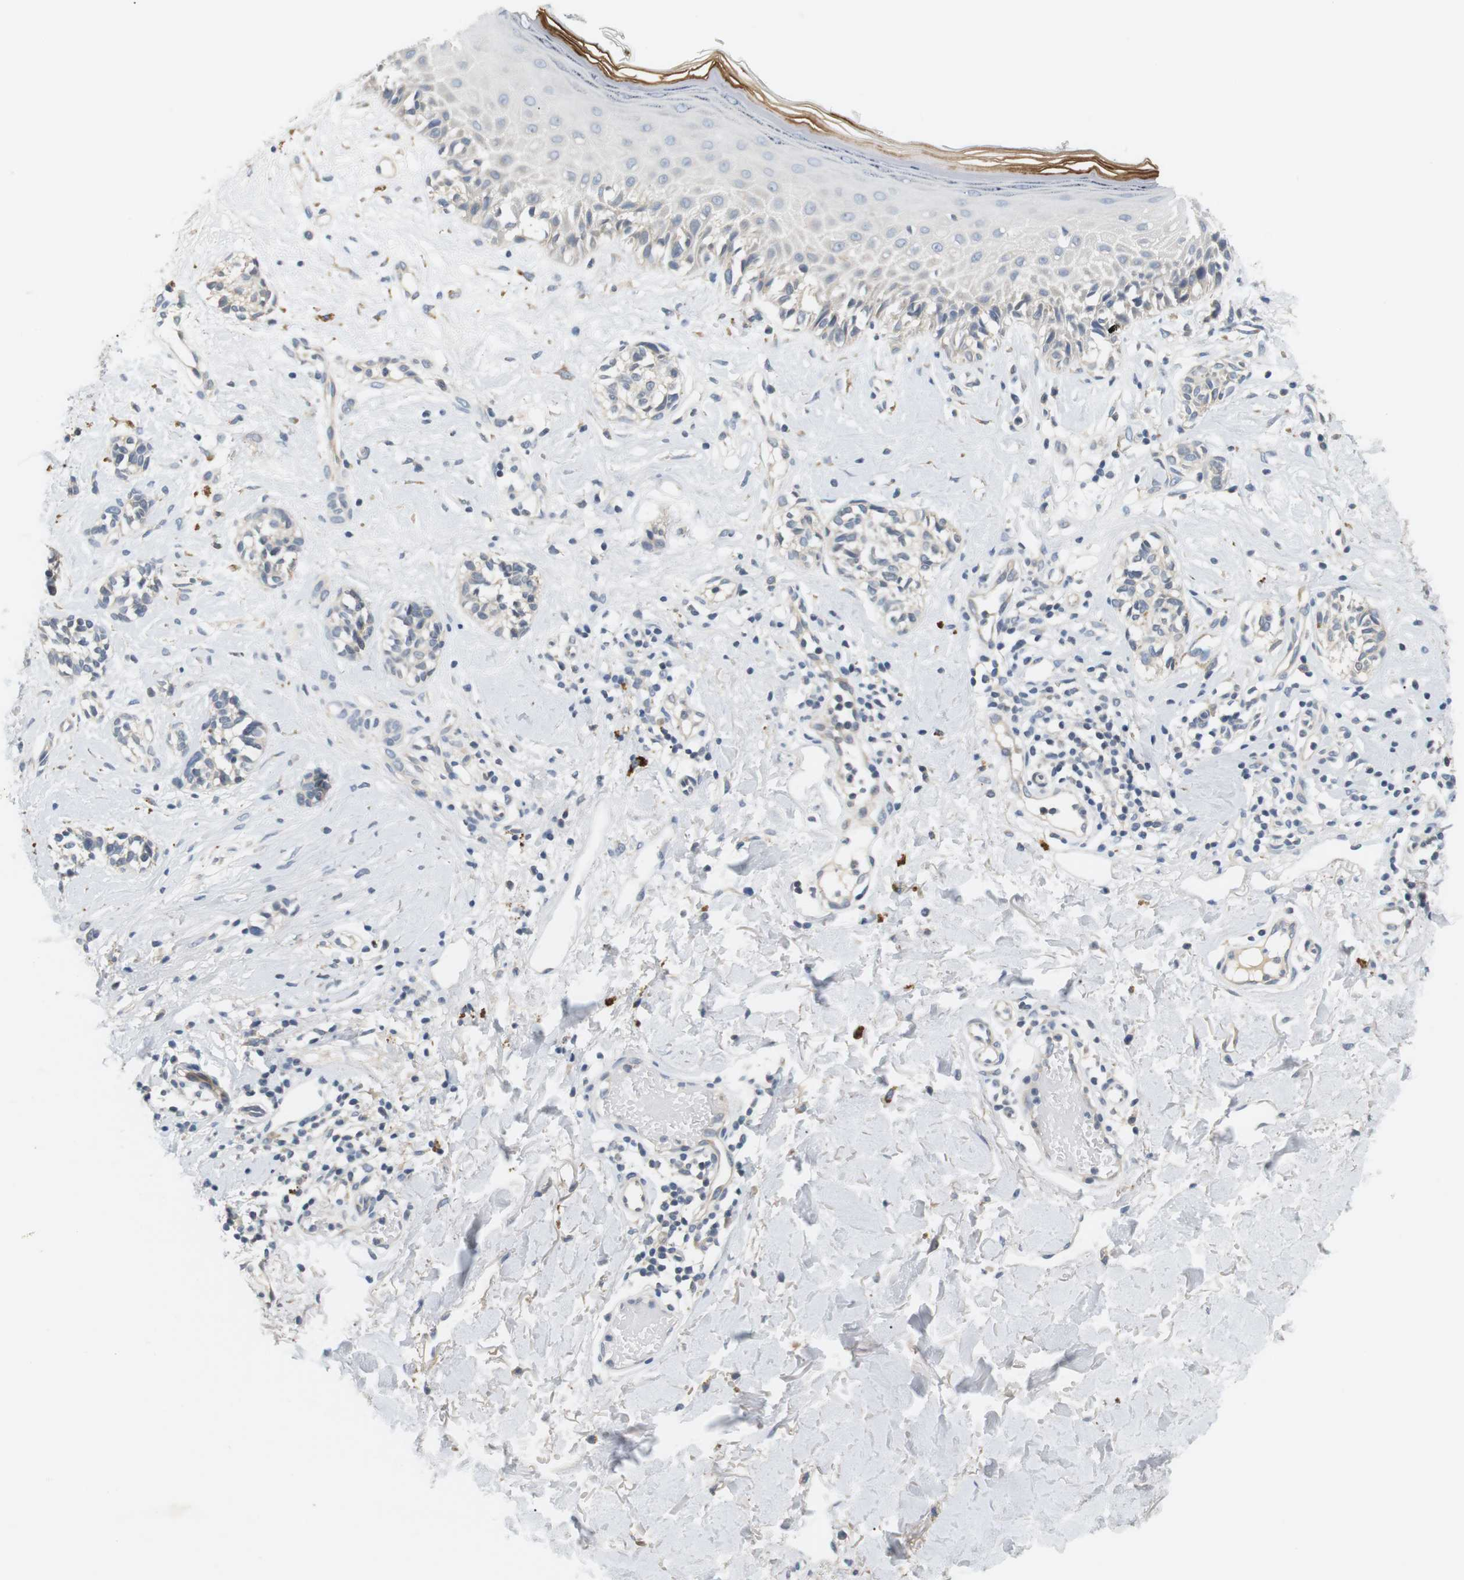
{"staining": {"intensity": "negative", "quantity": "none", "location": "none"}, "tissue": "melanoma", "cell_type": "Tumor cells", "image_type": "cancer", "snomed": [{"axis": "morphology", "description": "Malignant melanoma, NOS"}, {"axis": "topography", "description": "Skin"}], "caption": "Micrograph shows no protein expression in tumor cells of melanoma tissue.", "gene": "EVA1C", "patient": {"sex": "male", "age": 64}}